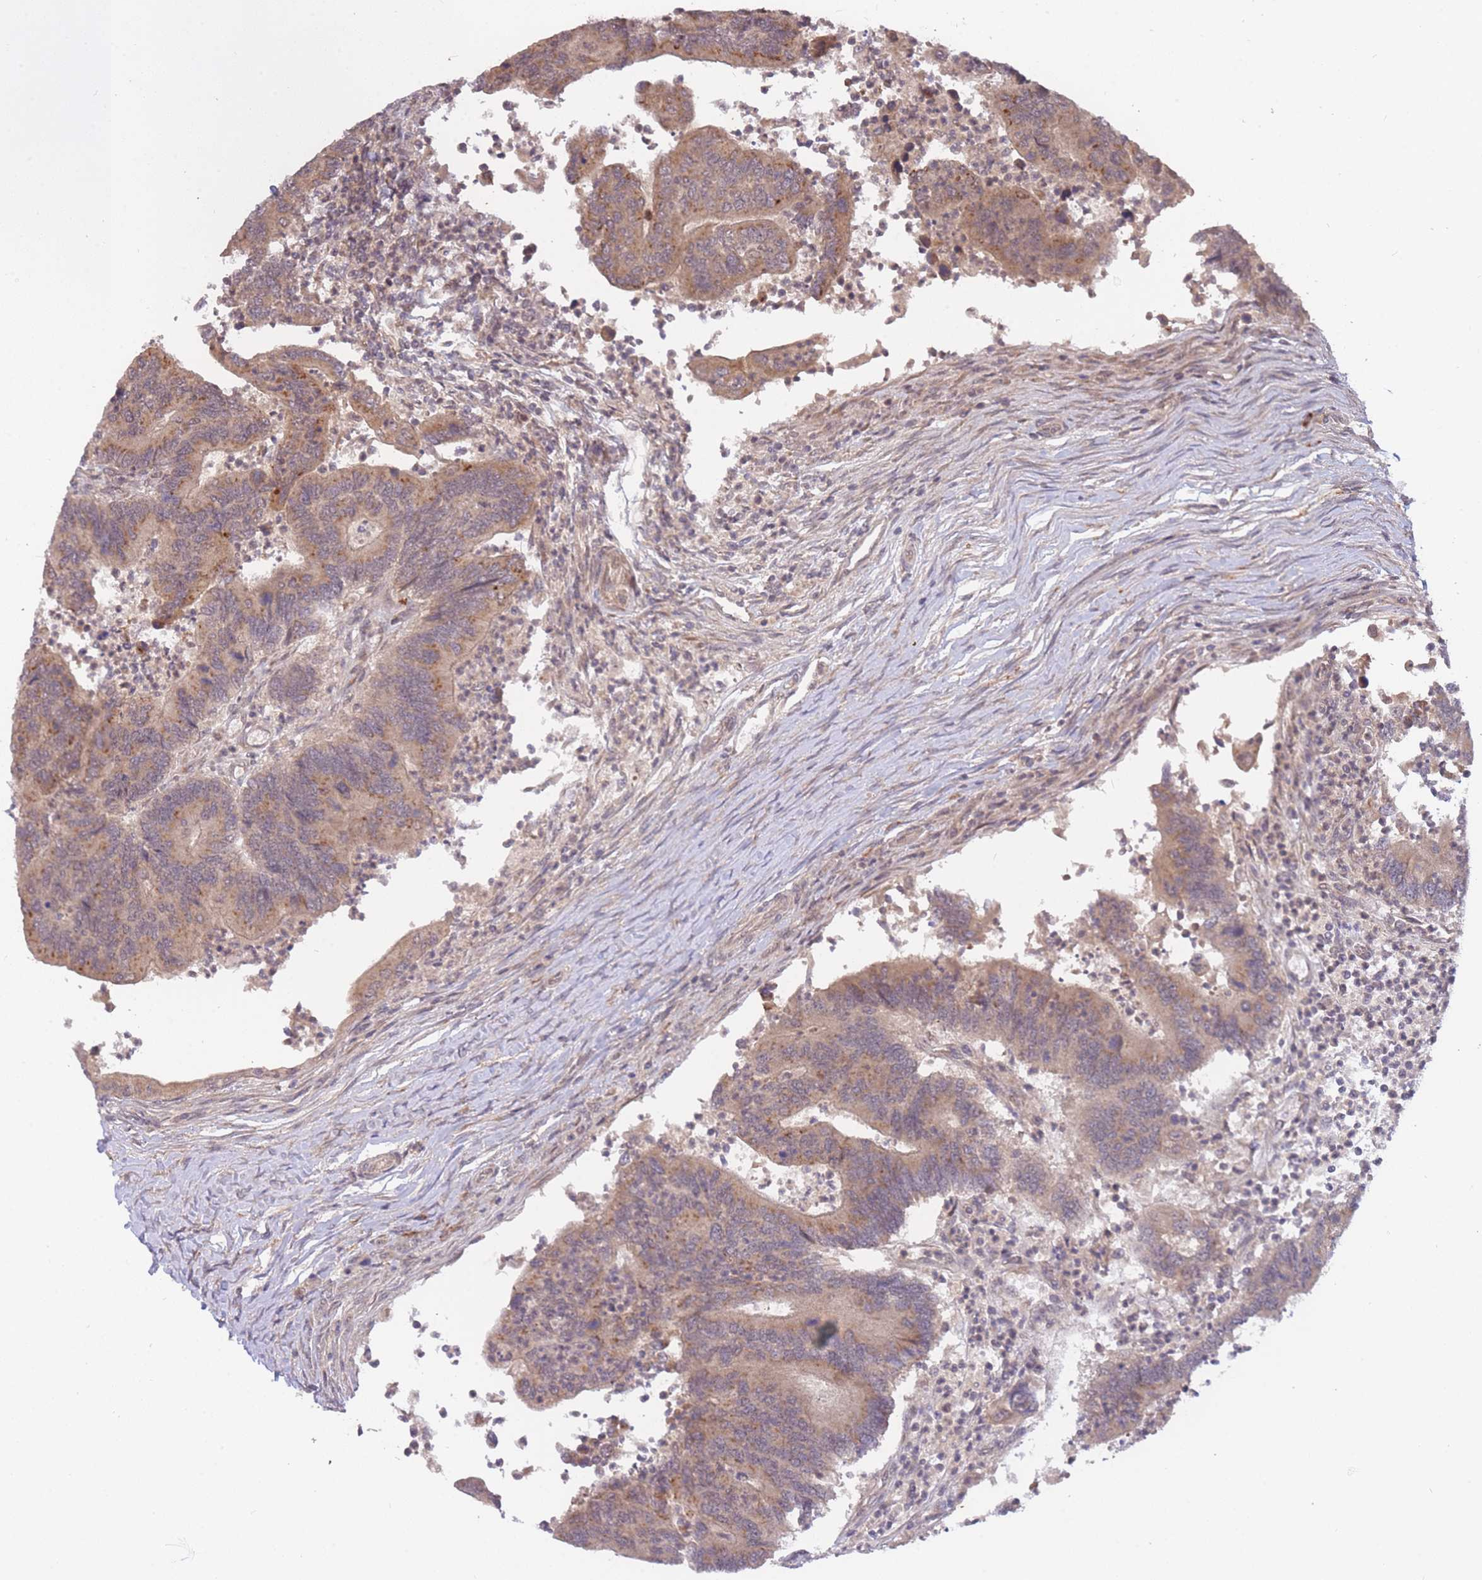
{"staining": {"intensity": "moderate", "quantity": ">75%", "location": "cytoplasmic/membranous"}, "tissue": "colorectal cancer", "cell_type": "Tumor cells", "image_type": "cancer", "snomed": [{"axis": "morphology", "description": "Adenocarcinoma, NOS"}, {"axis": "topography", "description": "Colon"}], "caption": "There is medium levels of moderate cytoplasmic/membranous positivity in tumor cells of colorectal cancer (adenocarcinoma), as demonstrated by immunohistochemical staining (brown color).", "gene": "SMC6", "patient": {"sex": "female", "age": 67}}